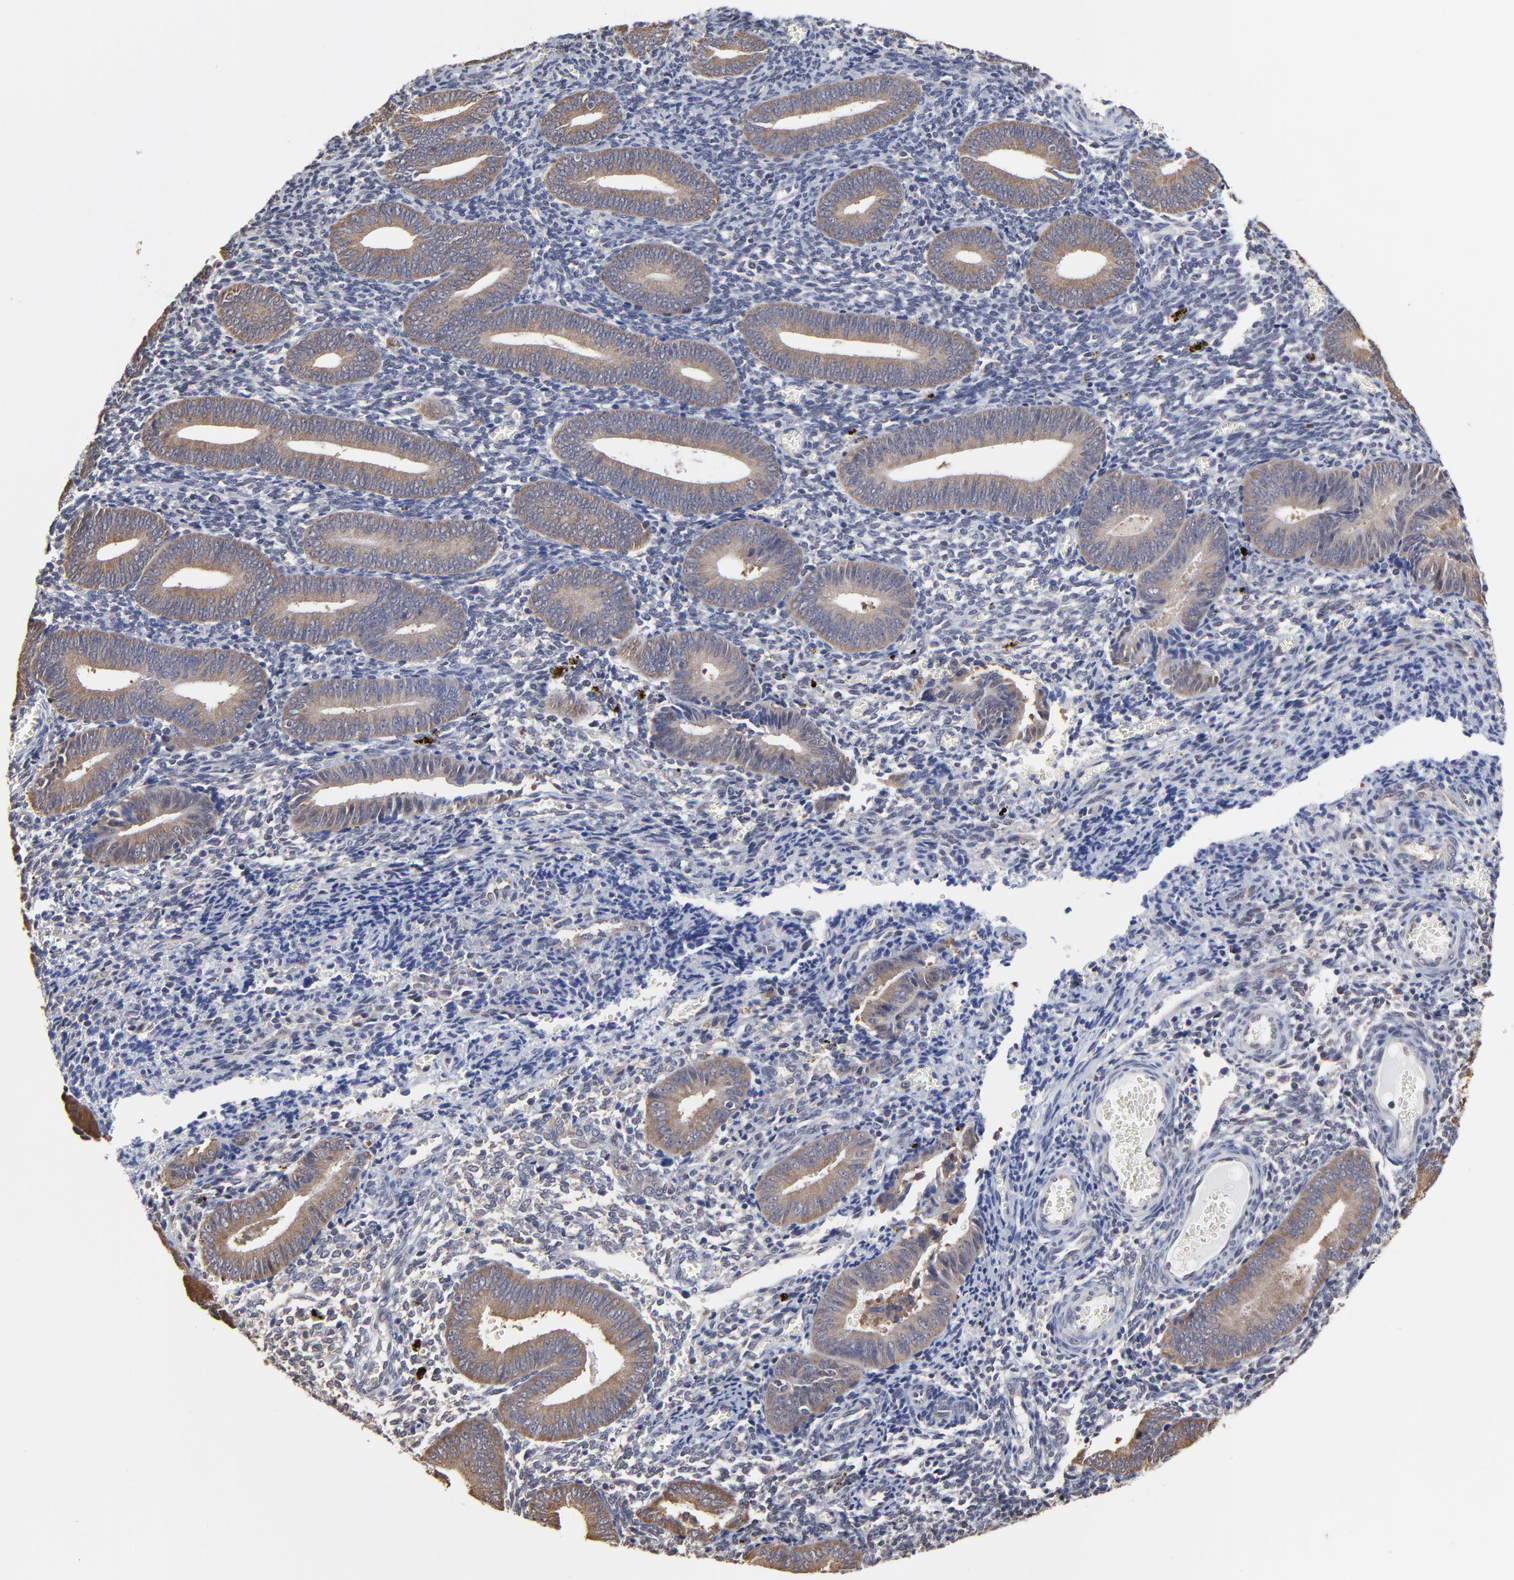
{"staining": {"intensity": "weak", "quantity": ">75%", "location": "cytoplasmic/membranous"}, "tissue": "endometrium", "cell_type": "Cells in endometrial stroma", "image_type": "normal", "snomed": [{"axis": "morphology", "description": "Normal tissue, NOS"}, {"axis": "topography", "description": "Uterus"}, {"axis": "topography", "description": "Endometrium"}], "caption": "Immunohistochemistry (IHC) of normal endometrium shows low levels of weak cytoplasmic/membranous positivity in about >75% of cells in endometrial stroma. (brown staining indicates protein expression, while blue staining denotes nuclei).", "gene": "CCT2", "patient": {"sex": "female", "age": 33}}